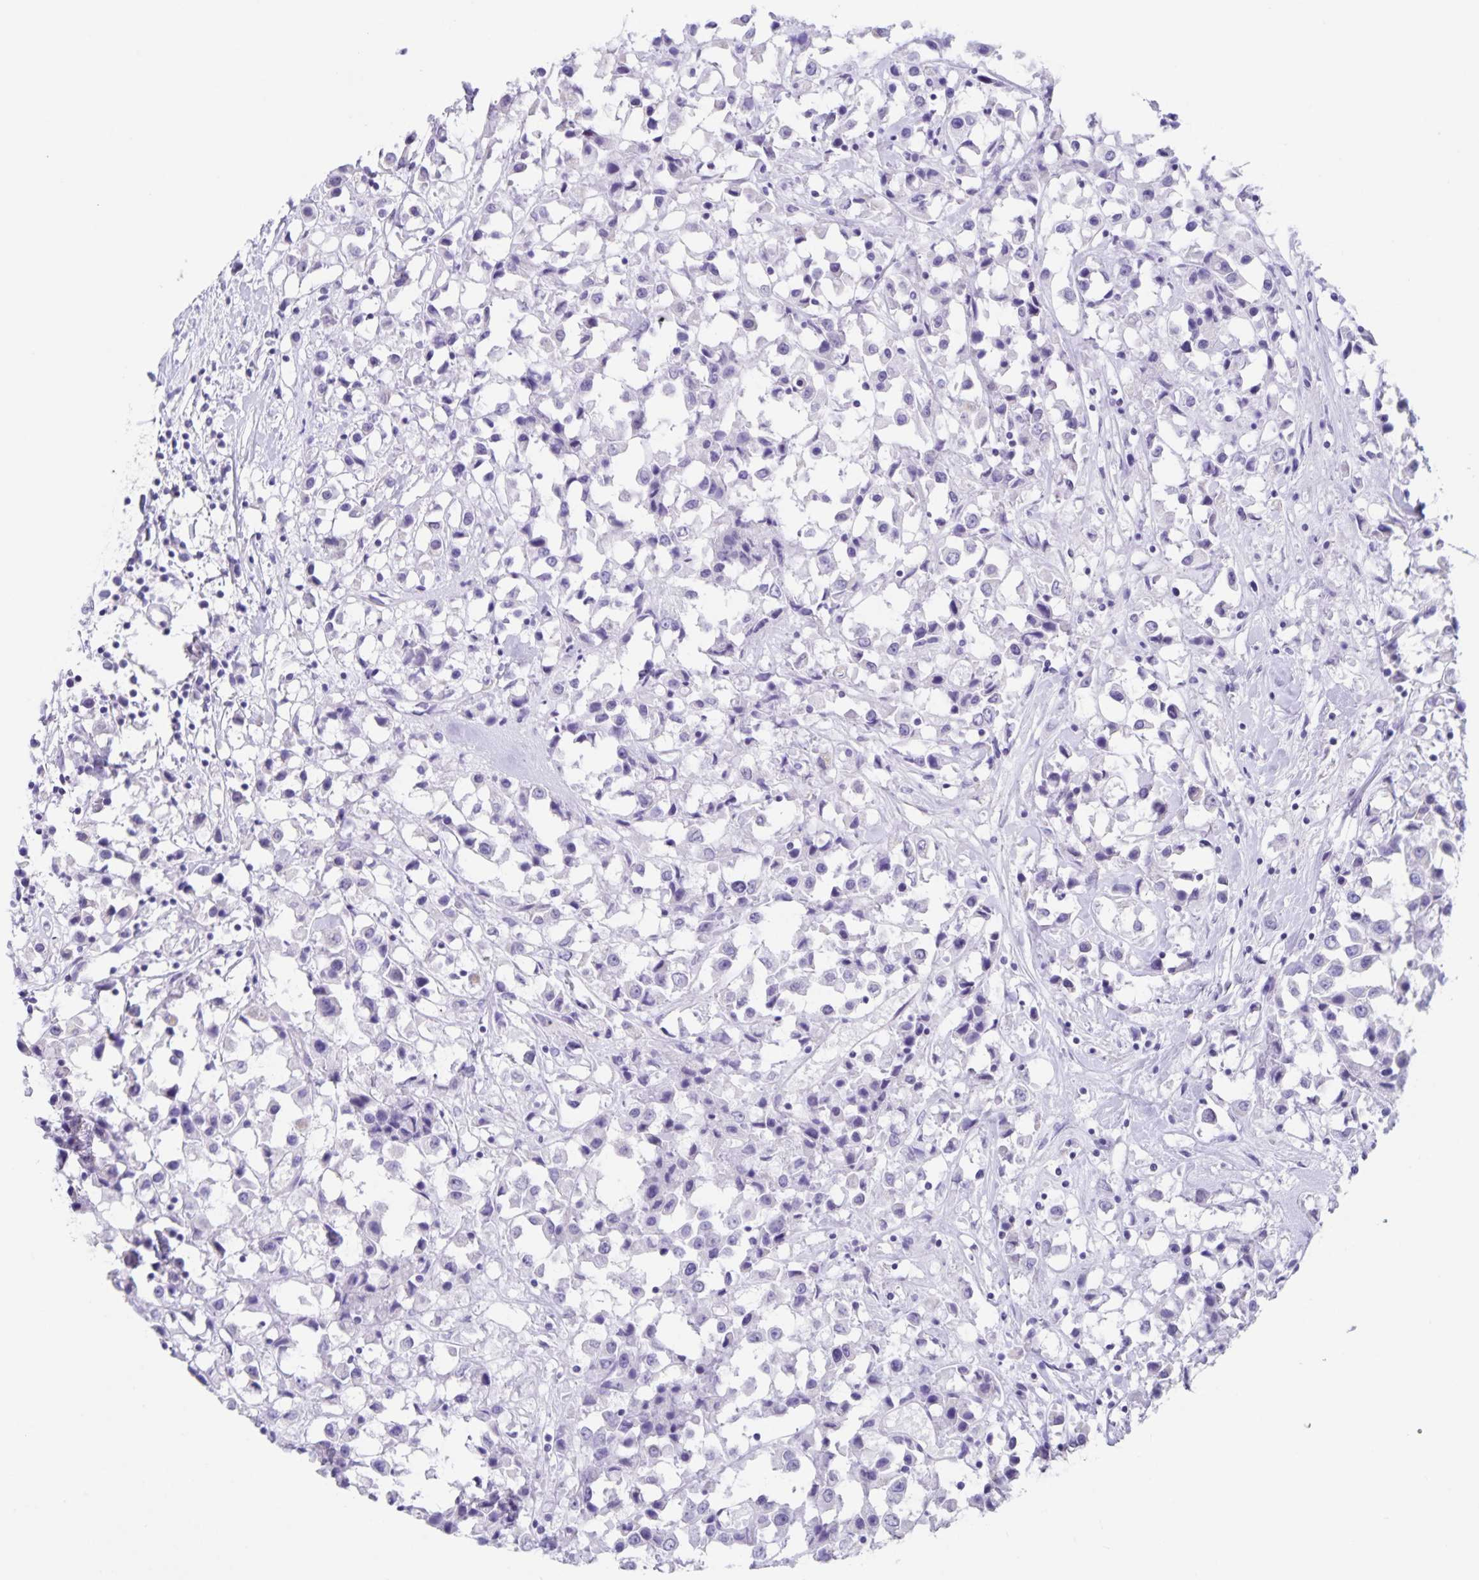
{"staining": {"intensity": "negative", "quantity": "none", "location": "none"}, "tissue": "breast cancer", "cell_type": "Tumor cells", "image_type": "cancer", "snomed": [{"axis": "morphology", "description": "Duct carcinoma"}, {"axis": "topography", "description": "Breast"}], "caption": "Immunohistochemical staining of human breast cancer reveals no significant positivity in tumor cells. Nuclei are stained in blue.", "gene": "C11orf42", "patient": {"sex": "female", "age": 61}}